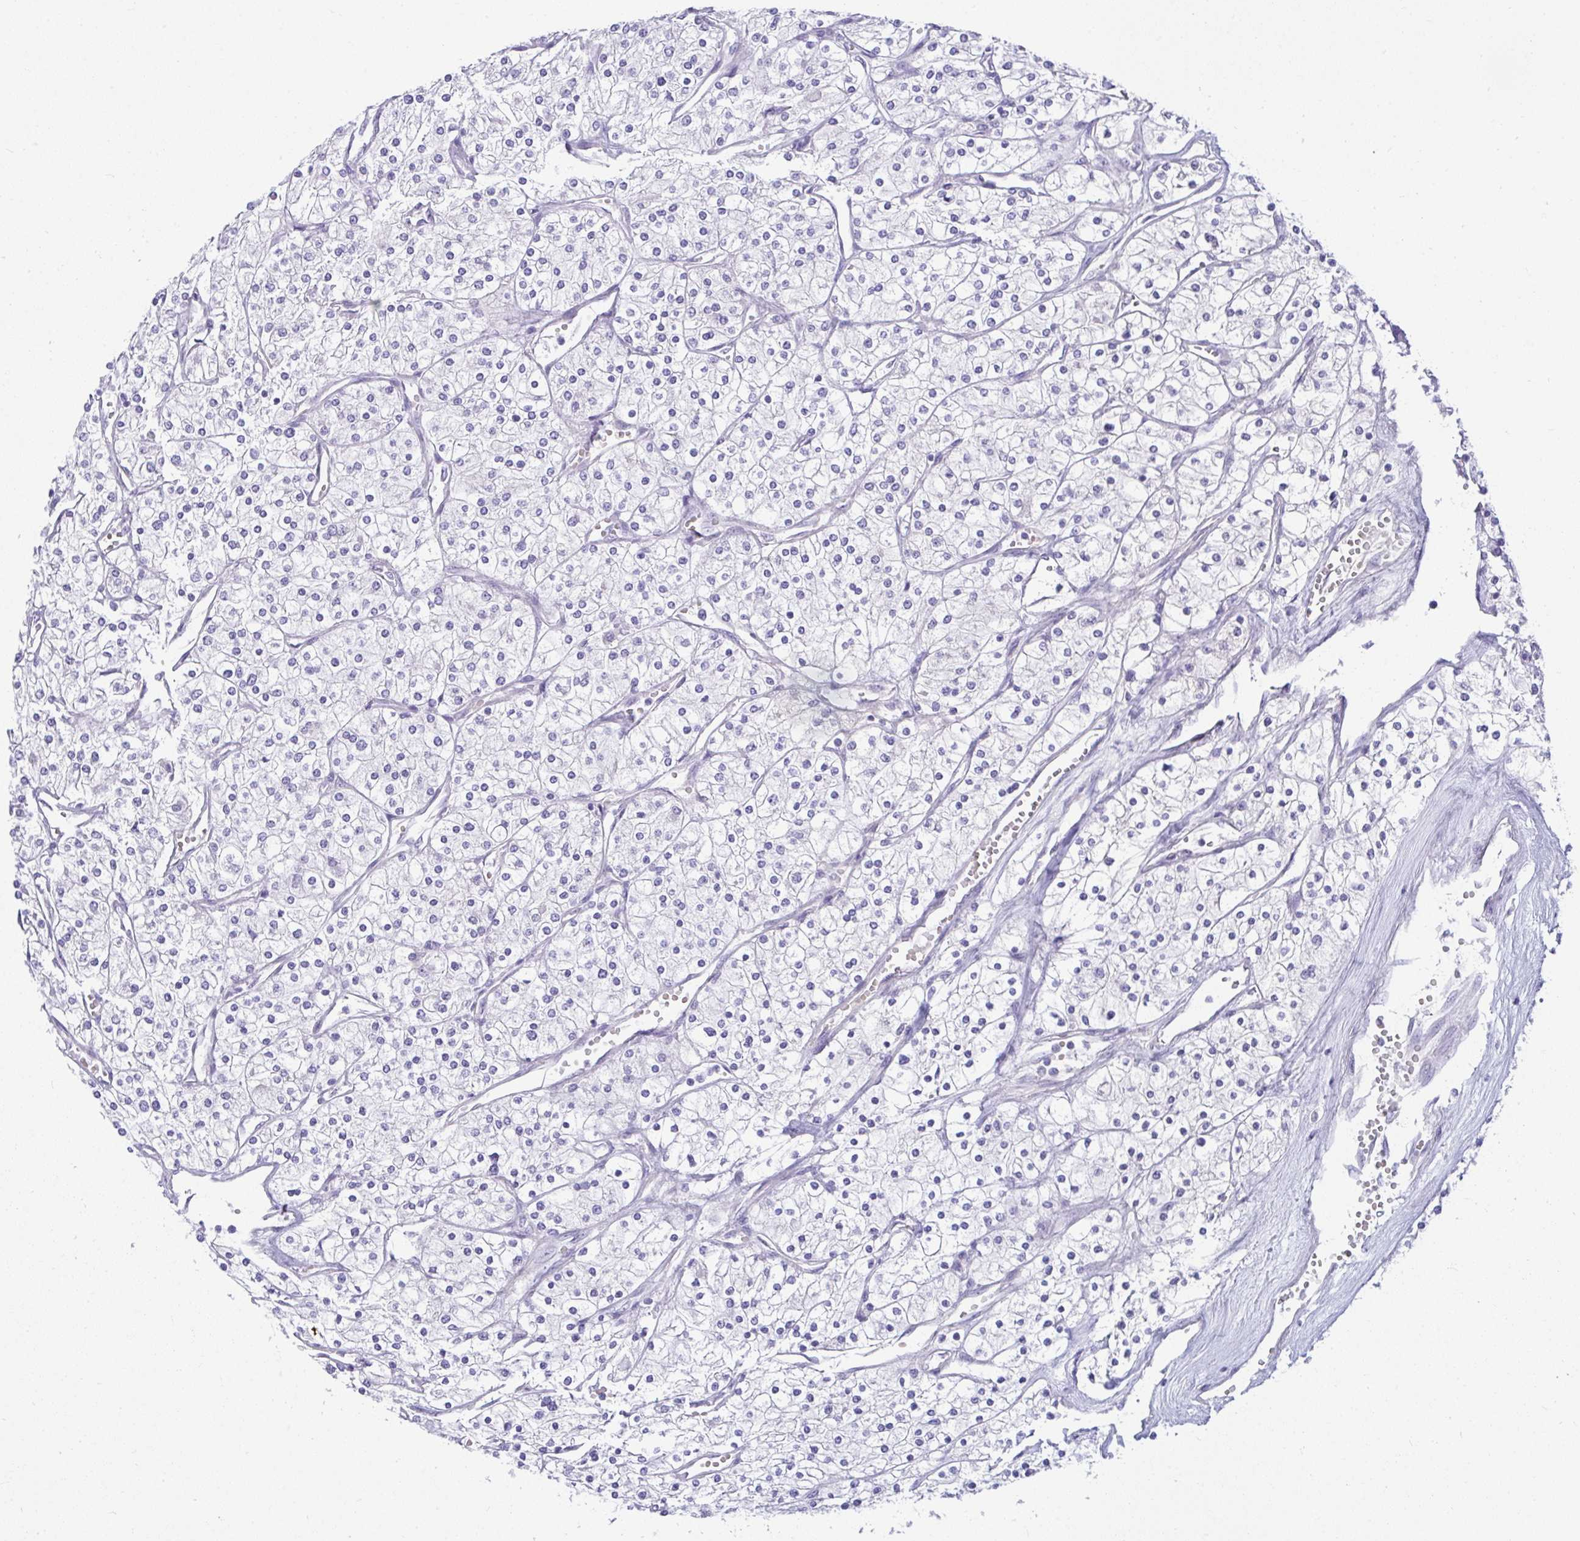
{"staining": {"intensity": "negative", "quantity": "none", "location": "none"}, "tissue": "renal cancer", "cell_type": "Tumor cells", "image_type": "cancer", "snomed": [{"axis": "morphology", "description": "Adenocarcinoma, NOS"}, {"axis": "topography", "description": "Kidney"}], "caption": "Protein analysis of adenocarcinoma (renal) displays no significant positivity in tumor cells.", "gene": "LRRC36", "patient": {"sex": "male", "age": 80}}